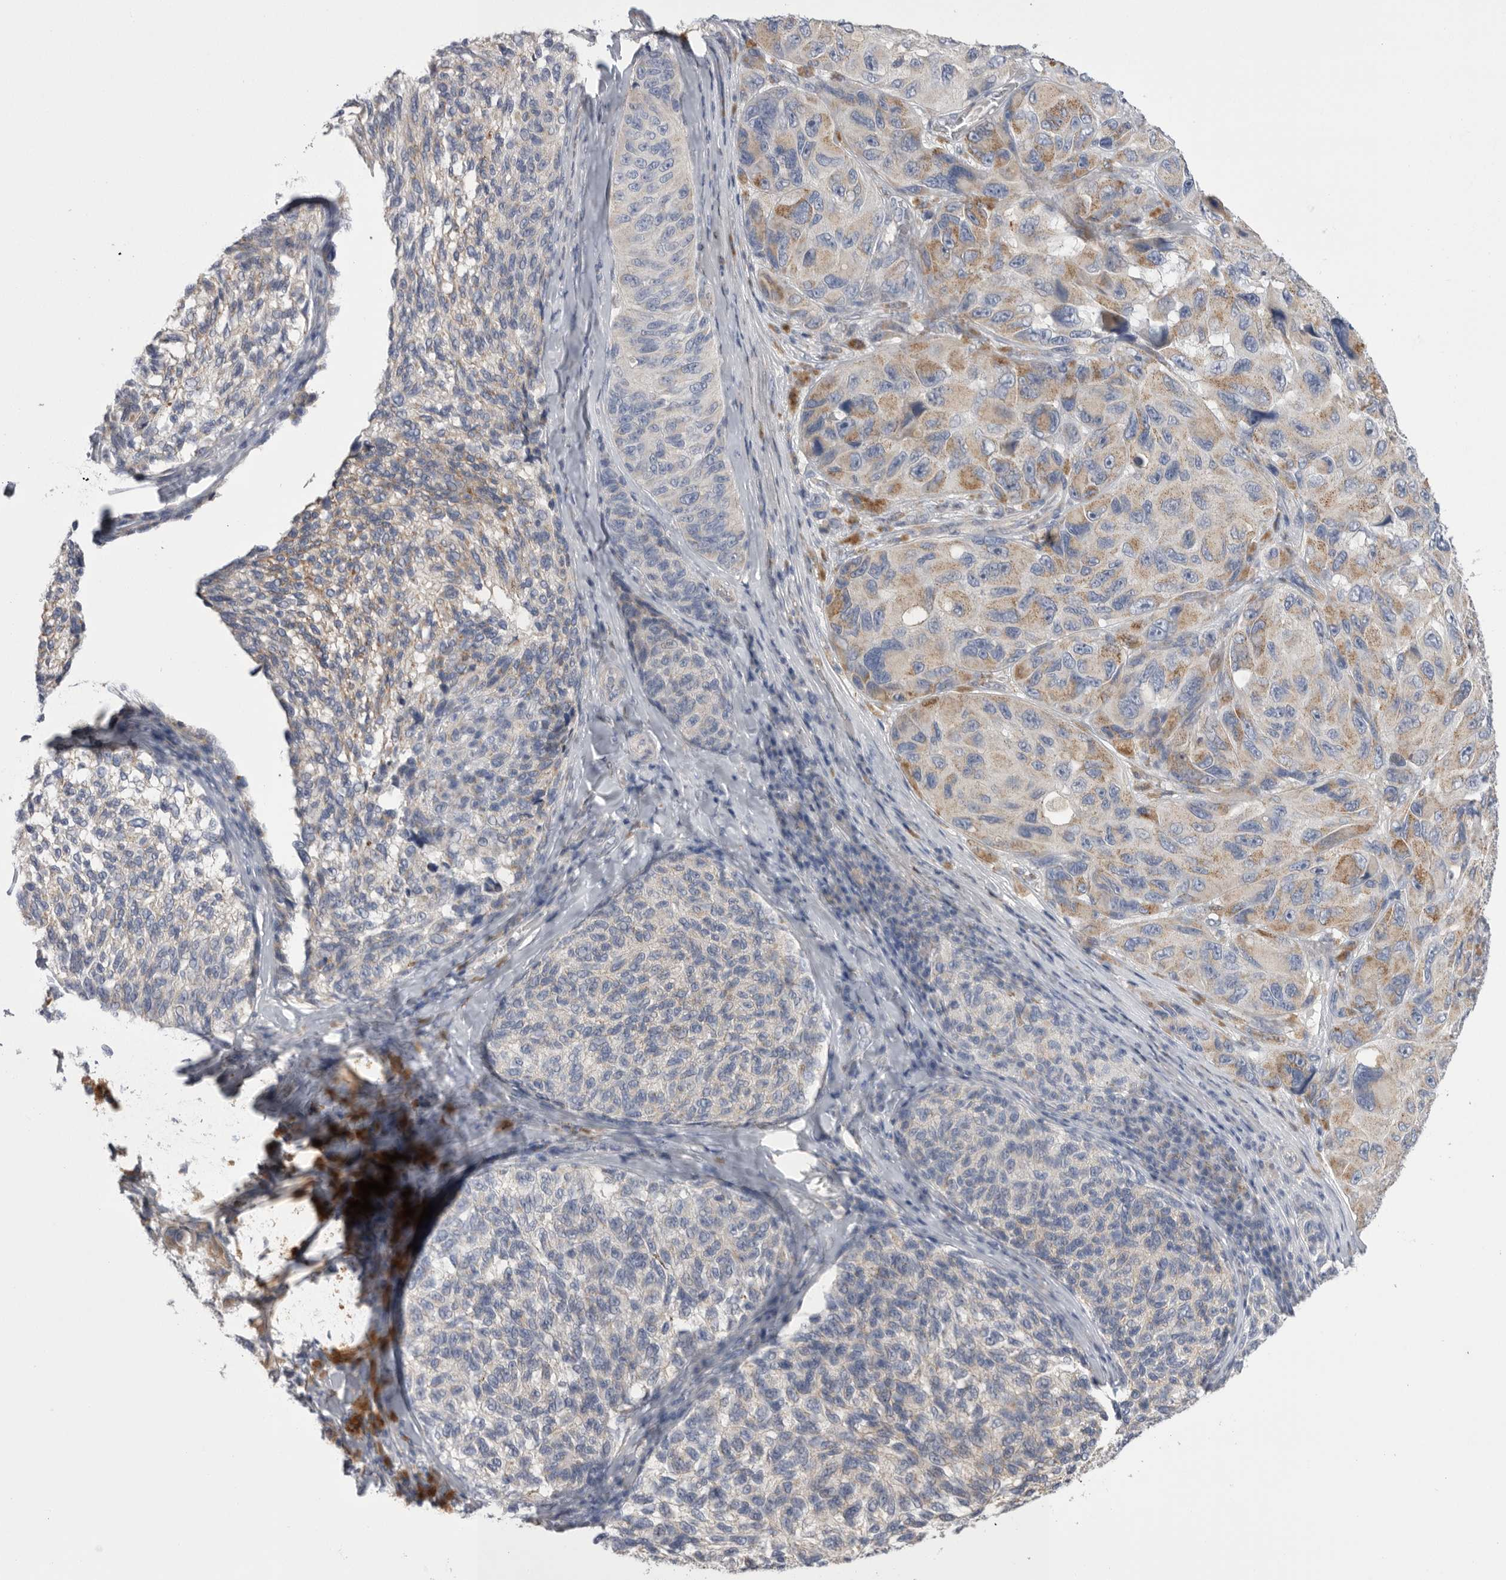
{"staining": {"intensity": "moderate", "quantity": "25%-75%", "location": "cytoplasmic/membranous"}, "tissue": "melanoma", "cell_type": "Tumor cells", "image_type": "cancer", "snomed": [{"axis": "morphology", "description": "Malignant melanoma, NOS"}, {"axis": "topography", "description": "Skin"}], "caption": "DAB immunohistochemical staining of human malignant melanoma shows moderate cytoplasmic/membranous protein staining in about 25%-75% of tumor cells.", "gene": "CCDC126", "patient": {"sex": "female", "age": 73}}